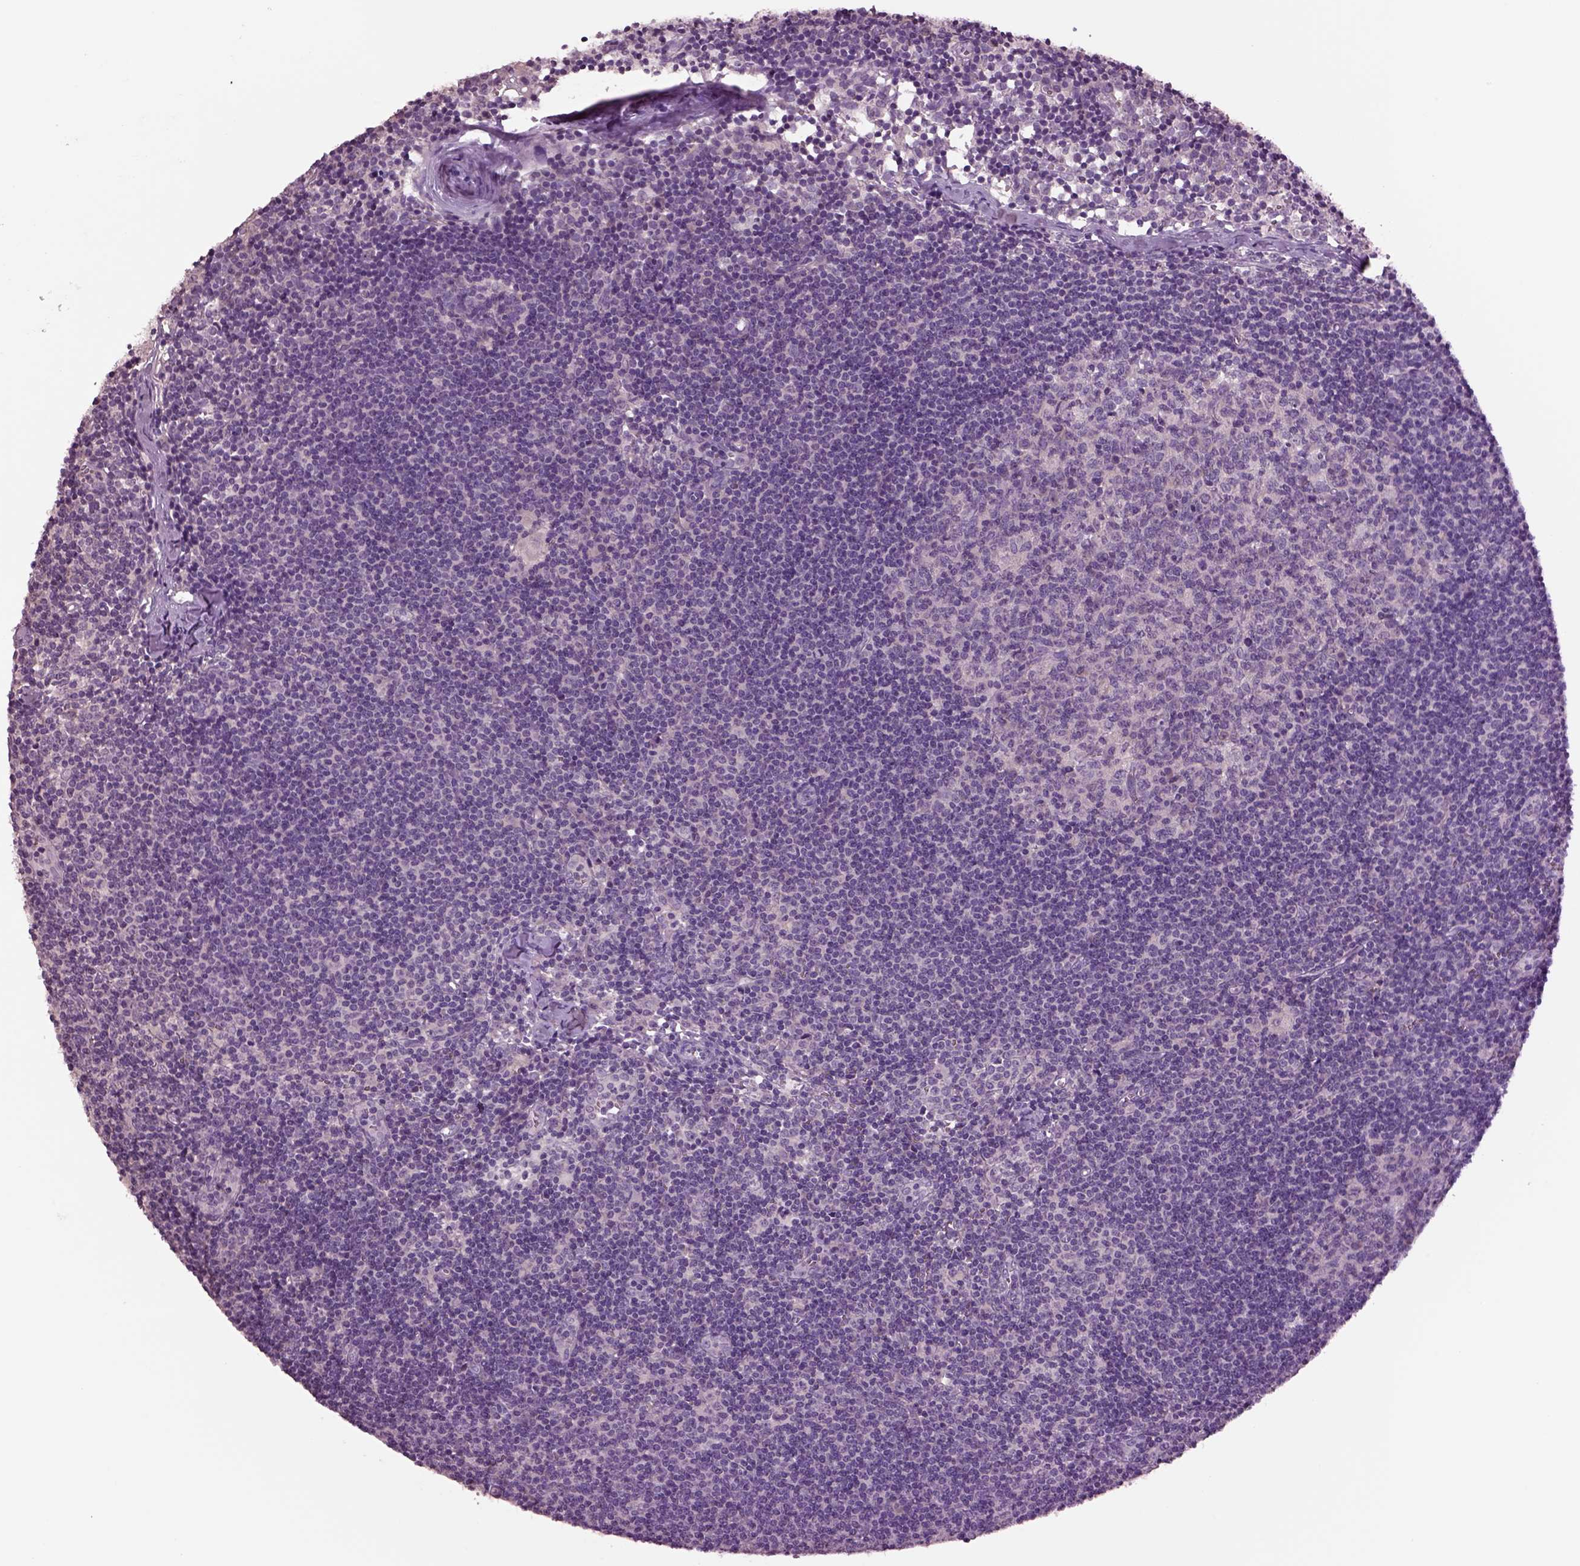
{"staining": {"intensity": "negative", "quantity": "none", "location": "none"}, "tissue": "lymph node", "cell_type": "Germinal center cells", "image_type": "normal", "snomed": [{"axis": "morphology", "description": "Normal tissue, NOS"}, {"axis": "topography", "description": "Lymph node"}], "caption": "IHC micrograph of benign human lymph node stained for a protein (brown), which shows no positivity in germinal center cells. (Brightfield microscopy of DAB (3,3'-diaminobenzidine) immunohistochemistry at high magnification).", "gene": "CLPSL1", "patient": {"sex": "female", "age": 52}}